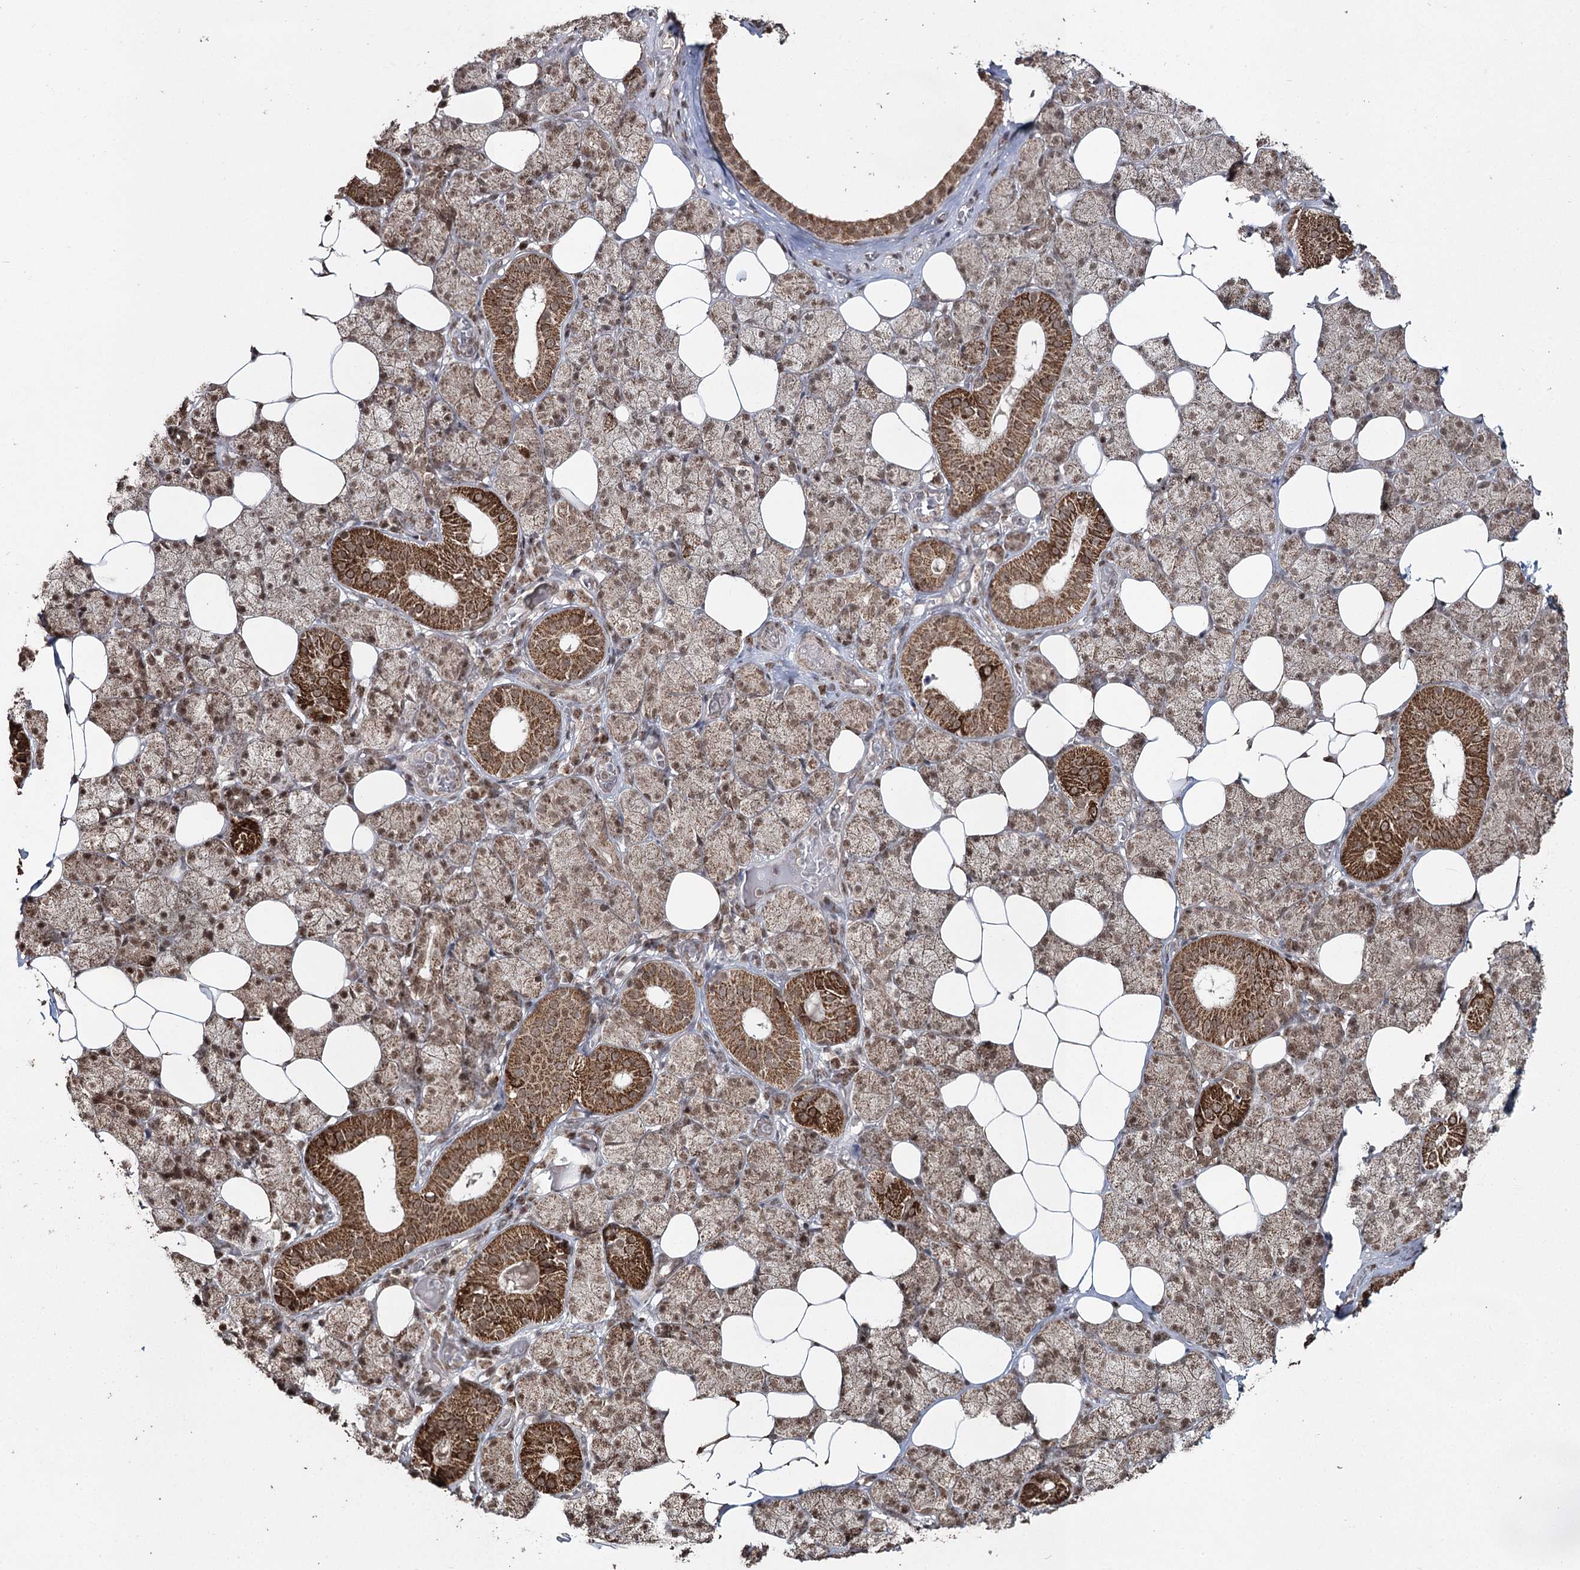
{"staining": {"intensity": "strong", "quantity": "25%-75%", "location": "cytoplasmic/membranous,nuclear"}, "tissue": "salivary gland", "cell_type": "Glandular cells", "image_type": "normal", "snomed": [{"axis": "morphology", "description": "Normal tissue, NOS"}, {"axis": "topography", "description": "Salivary gland"}], "caption": "High-magnification brightfield microscopy of unremarkable salivary gland stained with DAB (3,3'-diaminobenzidine) (brown) and counterstained with hematoxylin (blue). glandular cells exhibit strong cytoplasmic/membranous,nuclear staining is seen in about25%-75% of cells. (DAB IHC with brightfield microscopy, high magnification).", "gene": "PDHX", "patient": {"sex": "female", "age": 33}}